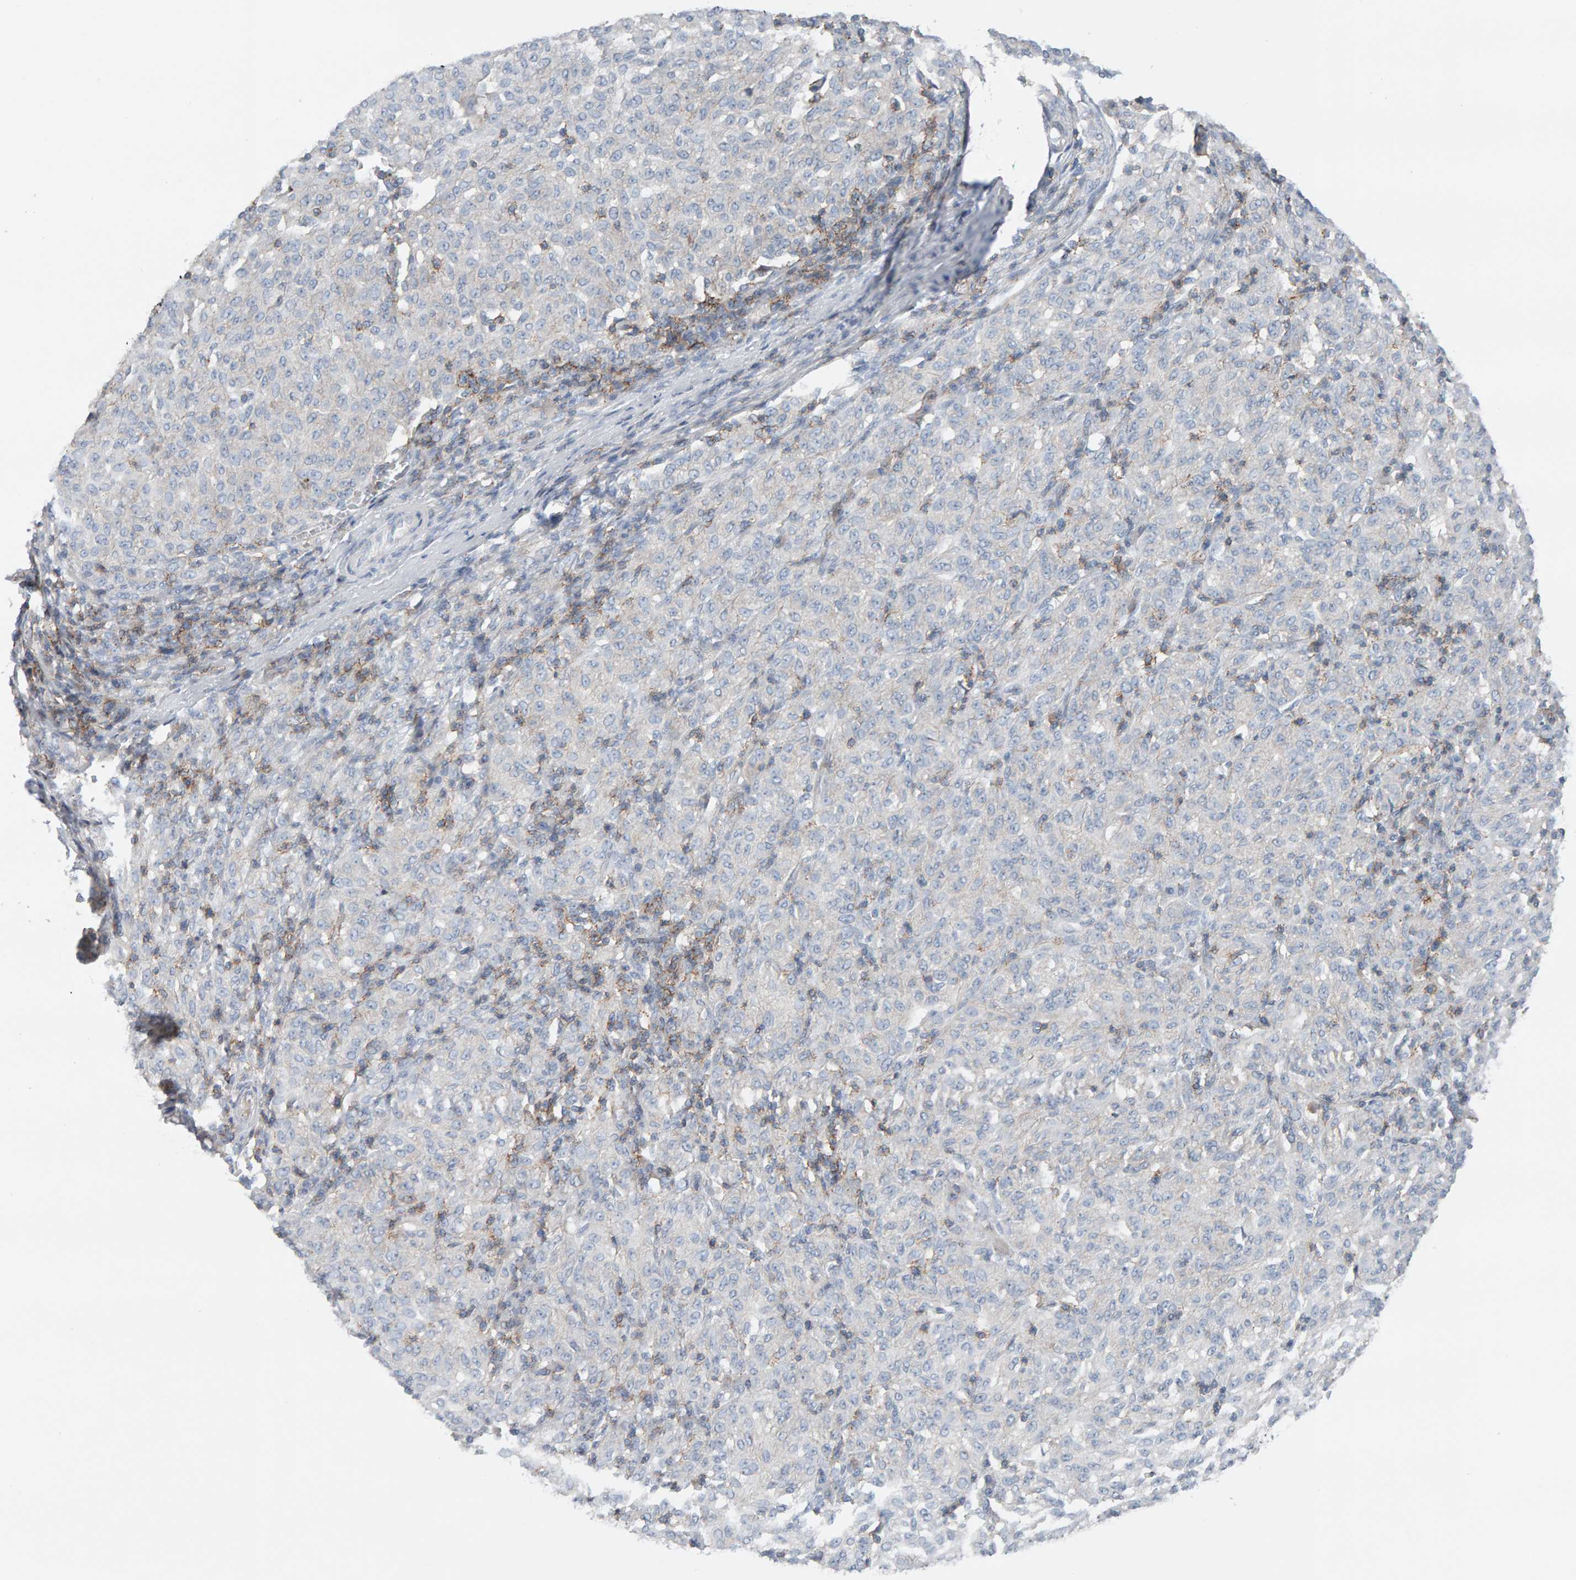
{"staining": {"intensity": "negative", "quantity": "none", "location": "none"}, "tissue": "melanoma", "cell_type": "Tumor cells", "image_type": "cancer", "snomed": [{"axis": "morphology", "description": "Malignant melanoma, NOS"}, {"axis": "topography", "description": "Skin"}], "caption": "High magnification brightfield microscopy of malignant melanoma stained with DAB (brown) and counterstained with hematoxylin (blue): tumor cells show no significant positivity.", "gene": "FYN", "patient": {"sex": "female", "age": 72}}